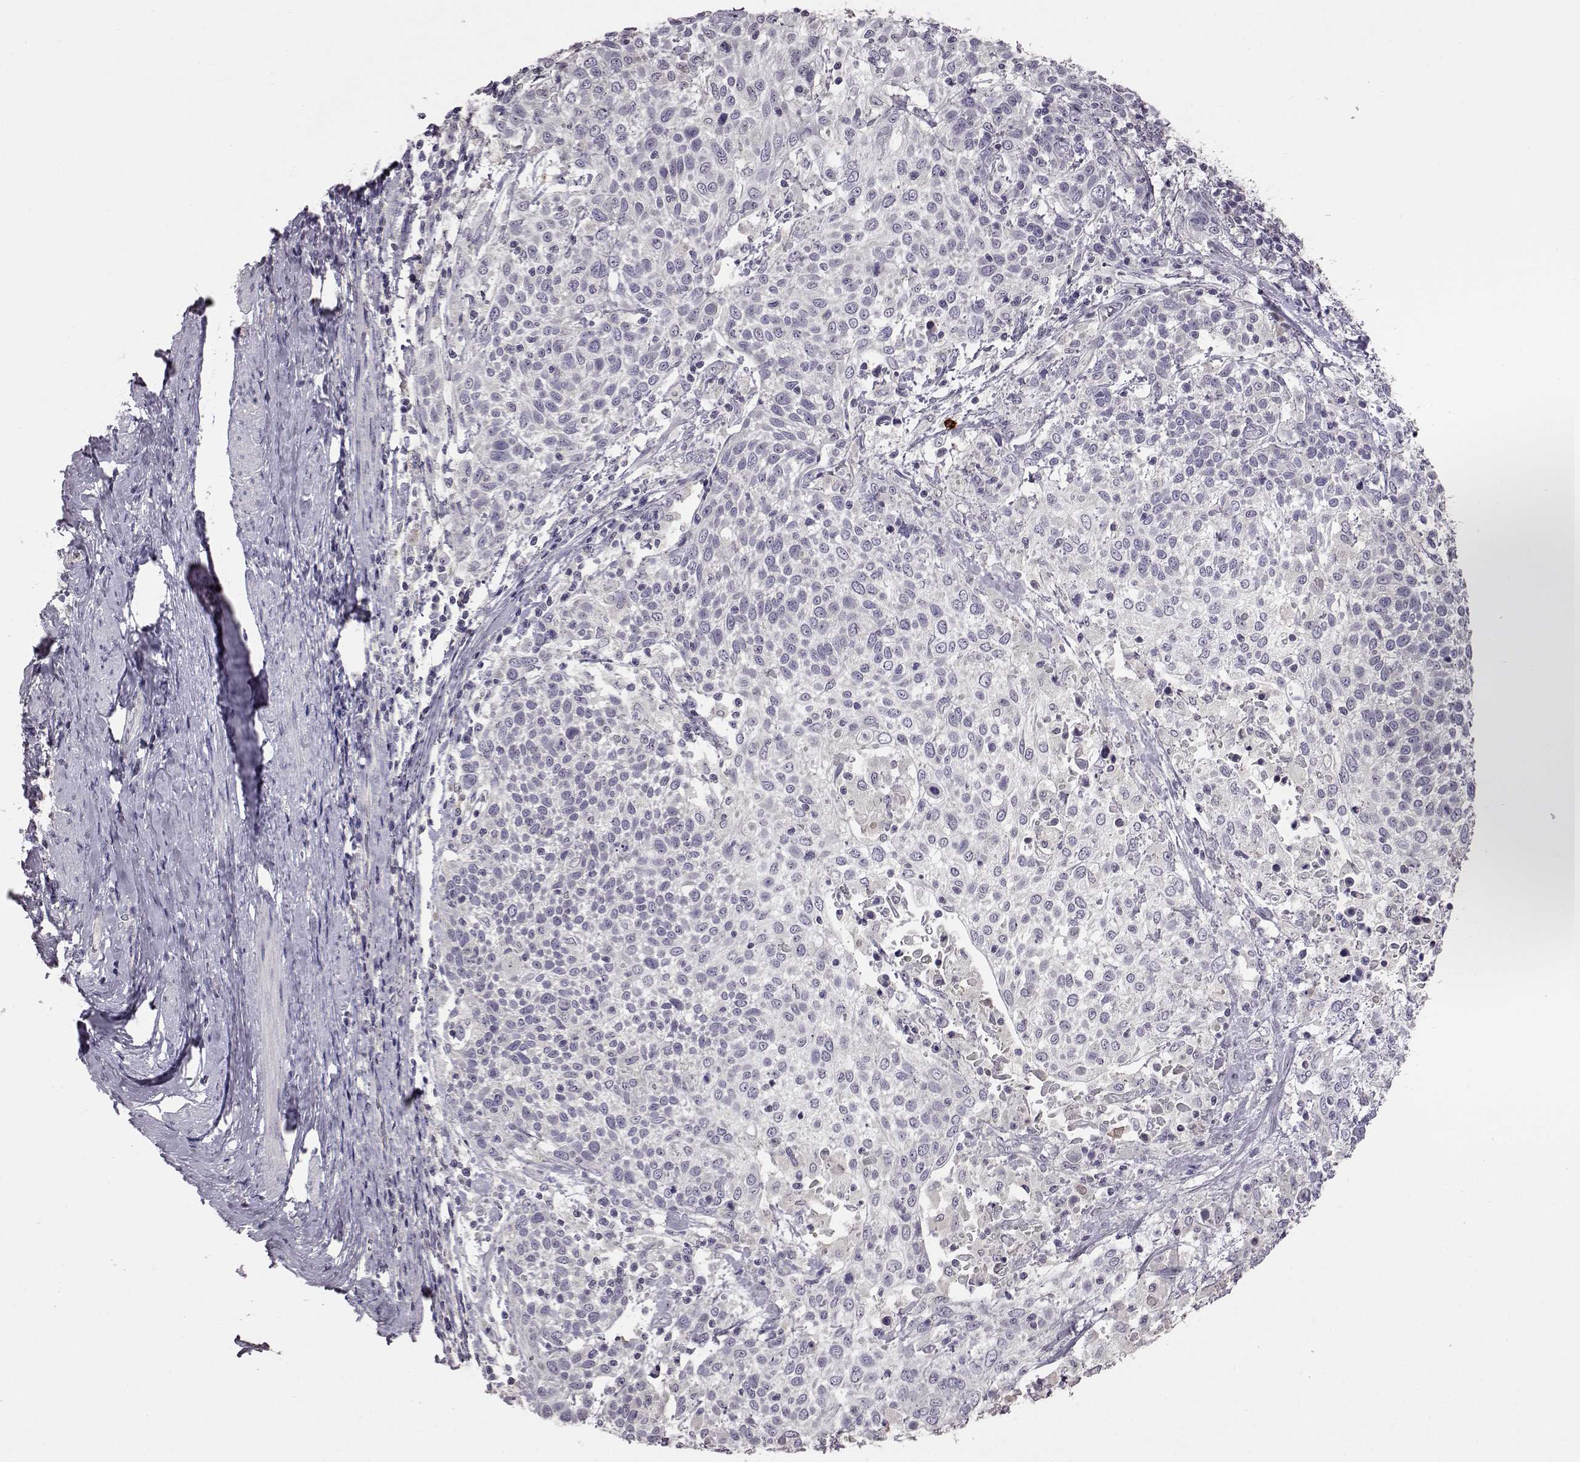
{"staining": {"intensity": "negative", "quantity": "none", "location": "none"}, "tissue": "cervical cancer", "cell_type": "Tumor cells", "image_type": "cancer", "snomed": [{"axis": "morphology", "description": "Squamous cell carcinoma, NOS"}, {"axis": "topography", "description": "Cervix"}], "caption": "DAB (3,3'-diaminobenzidine) immunohistochemical staining of human cervical cancer (squamous cell carcinoma) exhibits no significant staining in tumor cells. Brightfield microscopy of immunohistochemistry stained with DAB (3,3'-diaminobenzidine) (brown) and hematoxylin (blue), captured at high magnification.", "gene": "ADGRG2", "patient": {"sex": "female", "age": 61}}